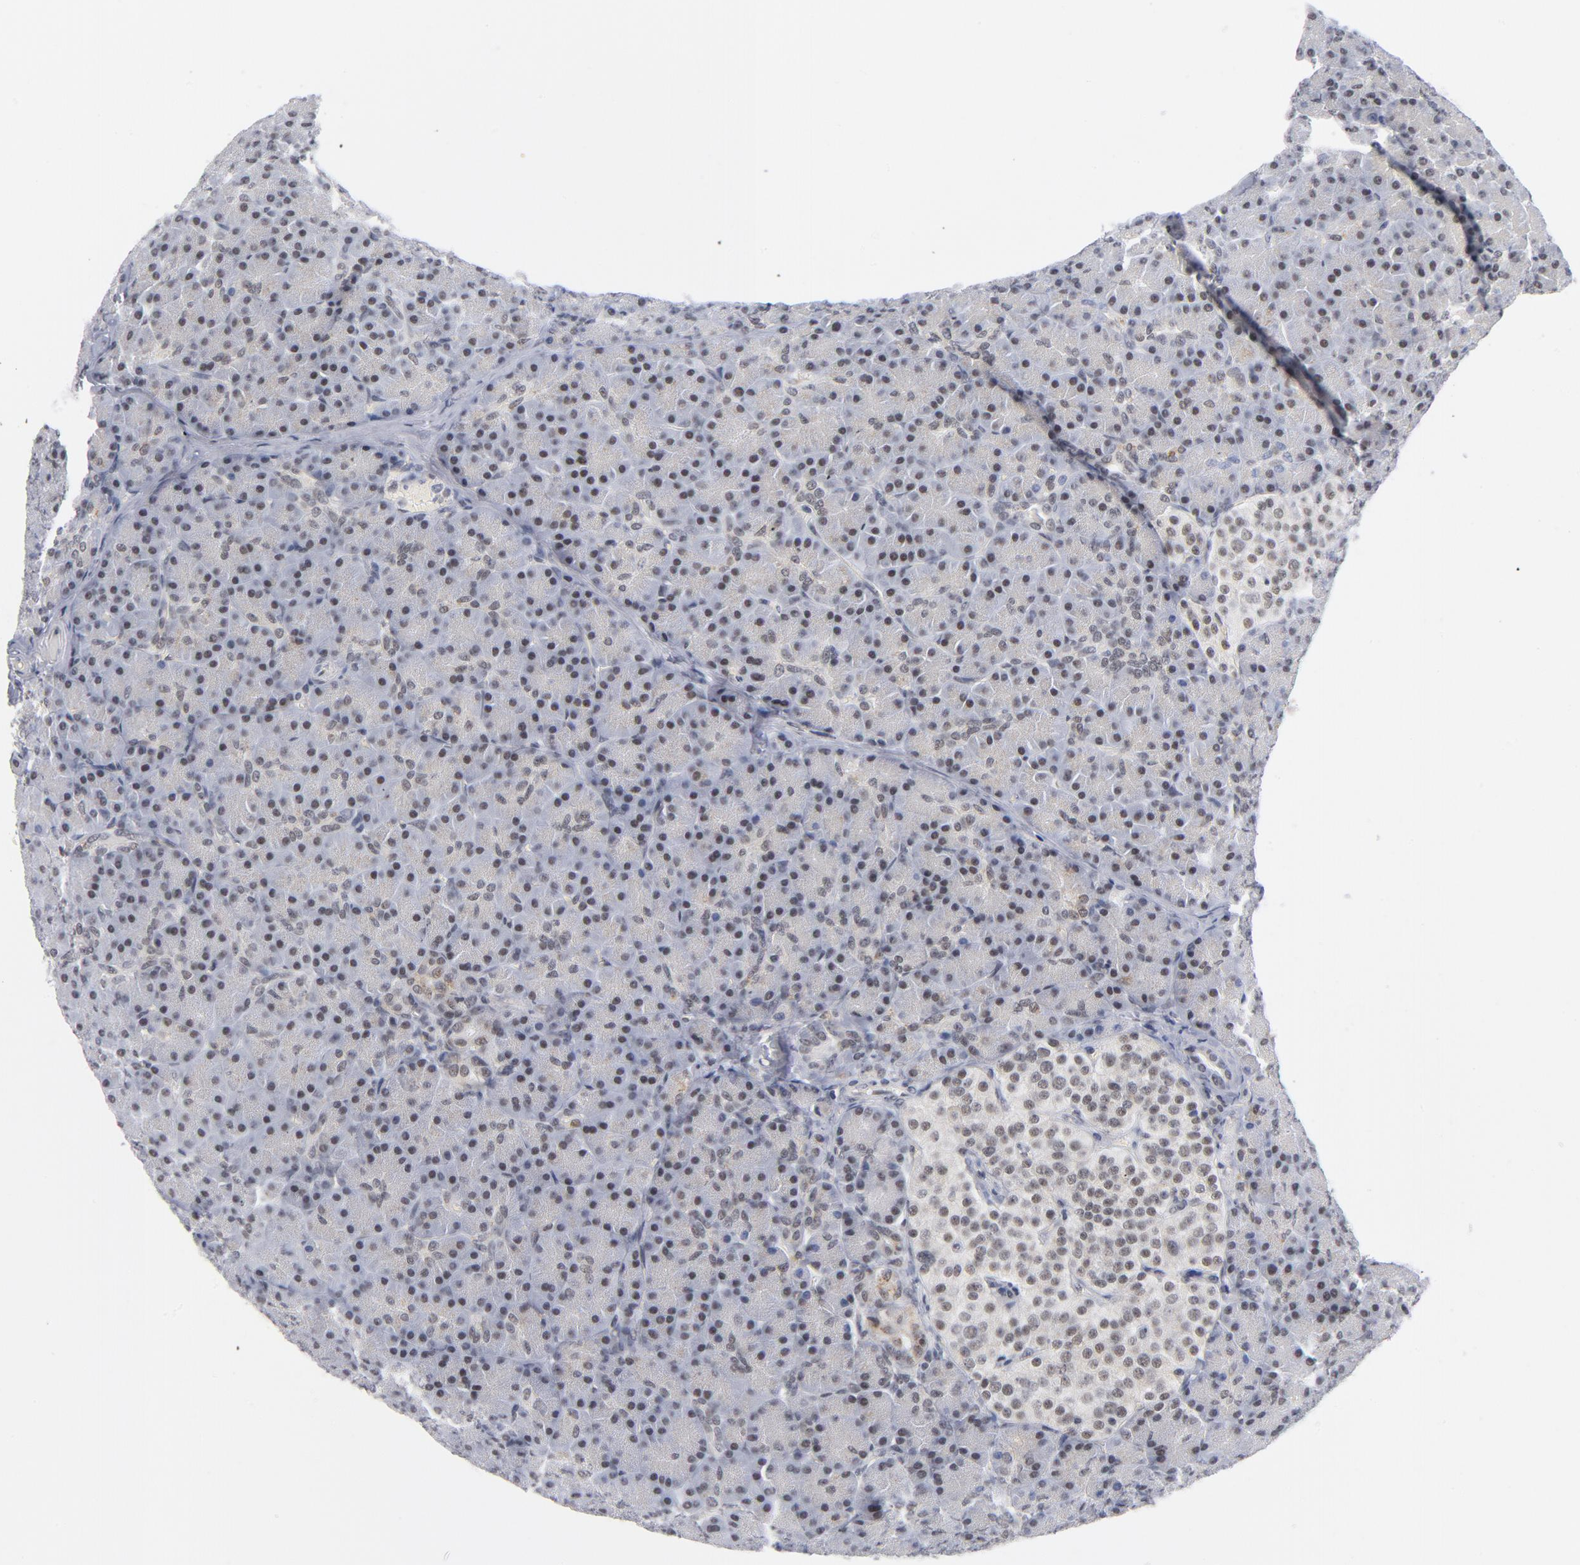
{"staining": {"intensity": "weak", "quantity": "25%-75%", "location": "cytoplasmic/membranous,nuclear"}, "tissue": "pancreas", "cell_type": "Exocrine glandular cells", "image_type": "normal", "snomed": [{"axis": "morphology", "description": "Normal tissue, NOS"}, {"axis": "topography", "description": "Pancreas"}], "caption": "Unremarkable pancreas shows weak cytoplasmic/membranous,nuclear expression in about 25%-75% of exocrine glandular cells.", "gene": "BAP1", "patient": {"sex": "female", "age": 43}}